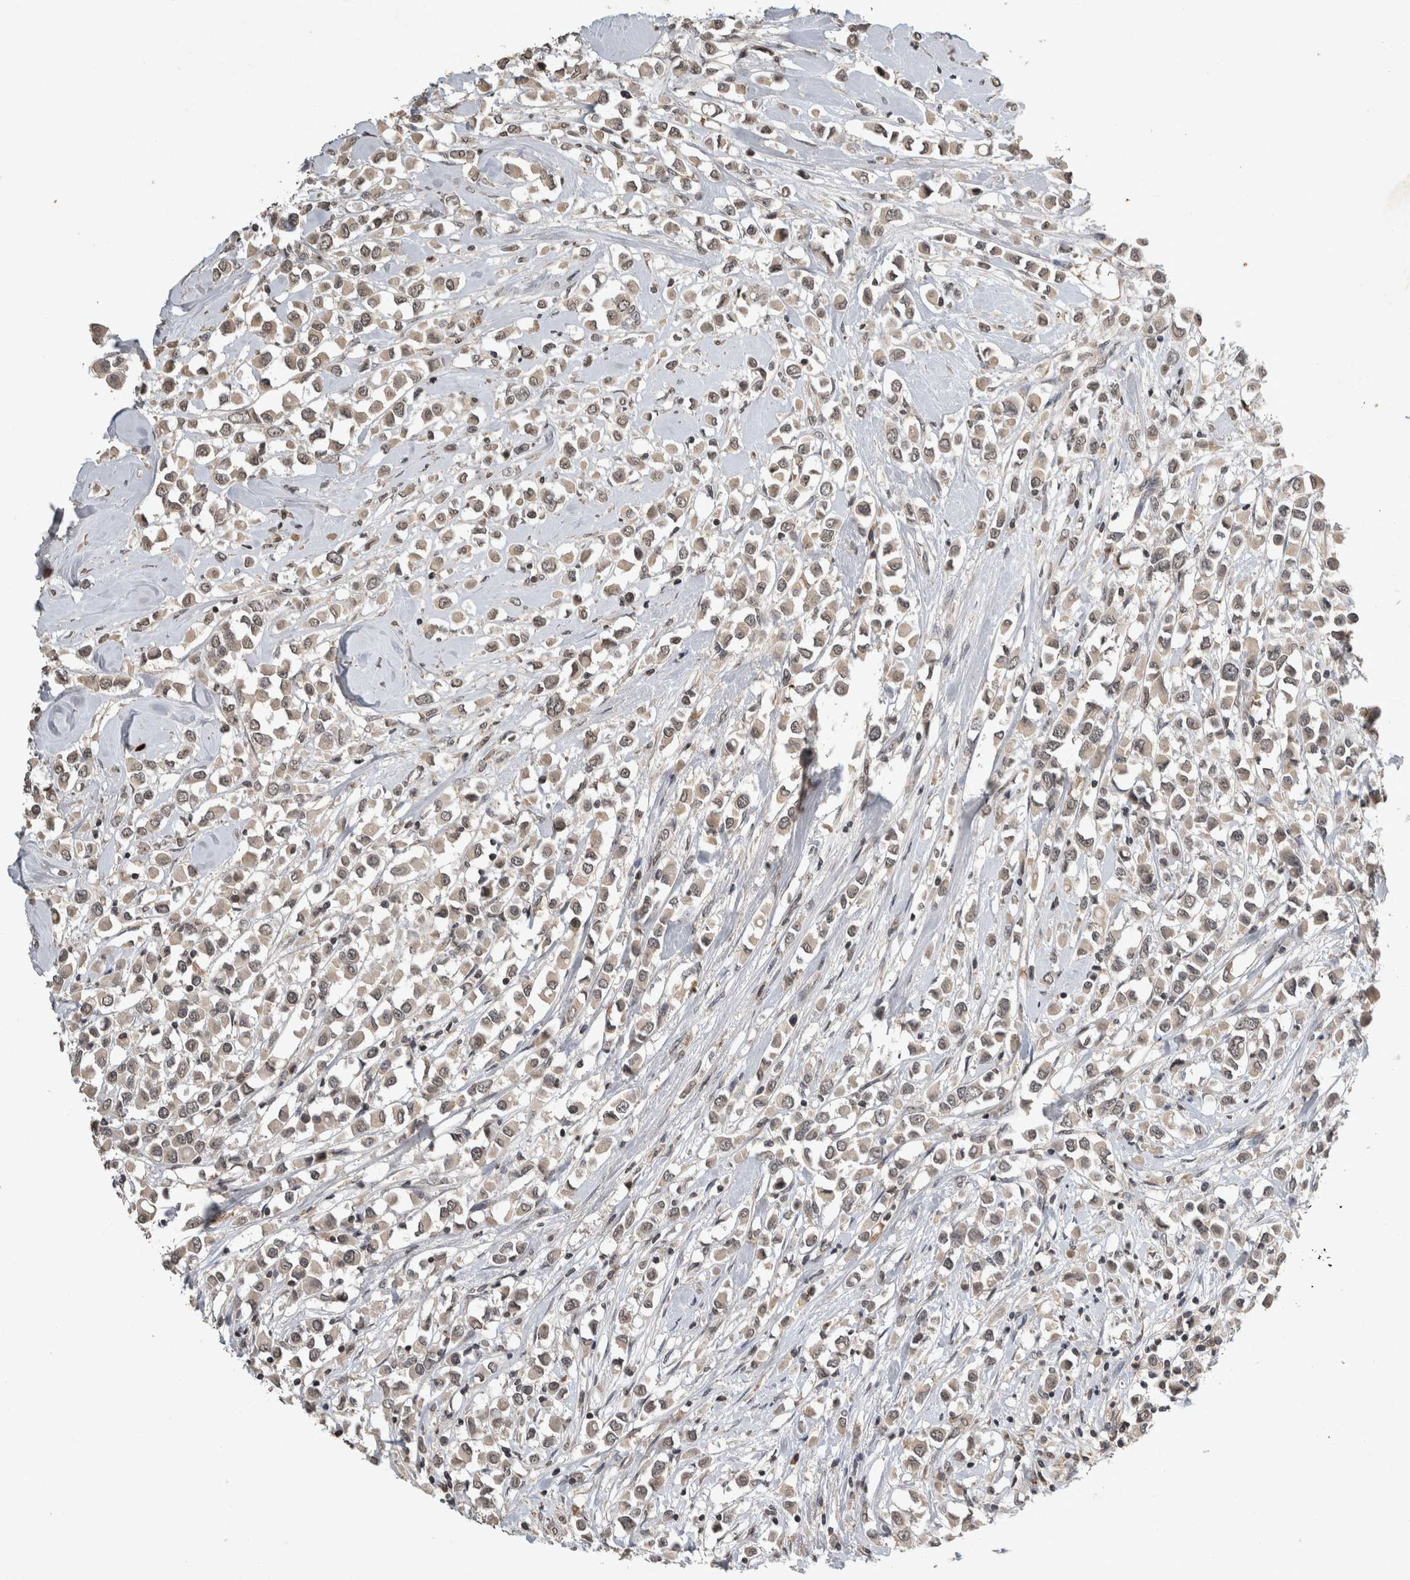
{"staining": {"intensity": "weak", "quantity": "25%-75%", "location": "cytoplasmic/membranous,nuclear"}, "tissue": "breast cancer", "cell_type": "Tumor cells", "image_type": "cancer", "snomed": [{"axis": "morphology", "description": "Duct carcinoma"}, {"axis": "topography", "description": "Breast"}], "caption": "DAB (3,3'-diaminobenzidine) immunohistochemical staining of human breast cancer demonstrates weak cytoplasmic/membranous and nuclear protein staining in about 25%-75% of tumor cells. (DAB (3,3'-diaminobenzidine) = brown stain, brightfield microscopy at high magnification).", "gene": "HRK", "patient": {"sex": "female", "age": 61}}